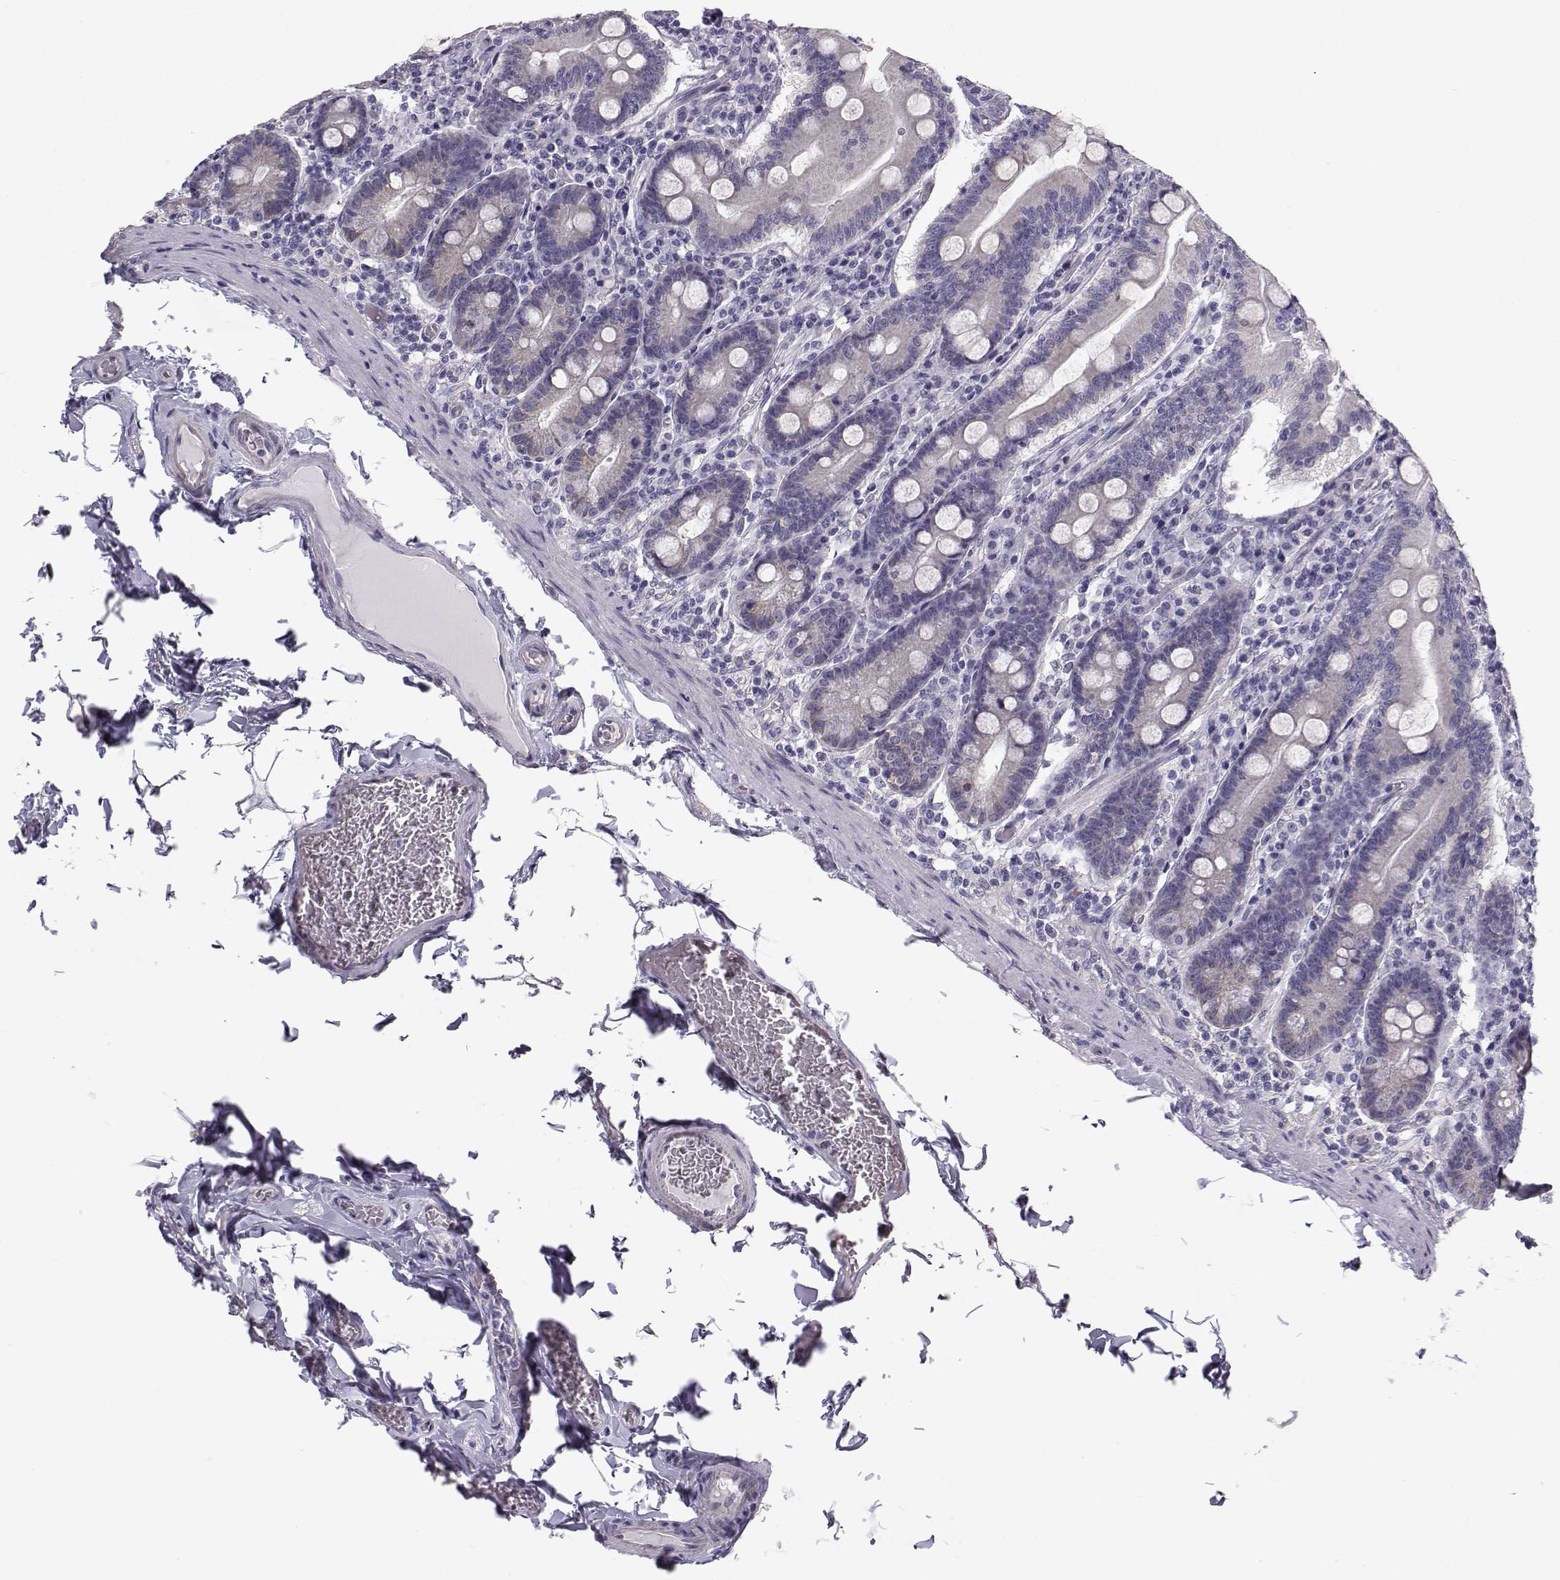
{"staining": {"intensity": "negative", "quantity": "none", "location": "none"}, "tissue": "small intestine", "cell_type": "Glandular cells", "image_type": "normal", "snomed": [{"axis": "morphology", "description": "Normal tissue, NOS"}, {"axis": "topography", "description": "Small intestine"}], "caption": "IHC of normal small intestine shows no positivity in glandular cells. Nuclei are stained in blue.", "gene": "KCNMB4", "patient": {"sex": "male", "age": 37}}